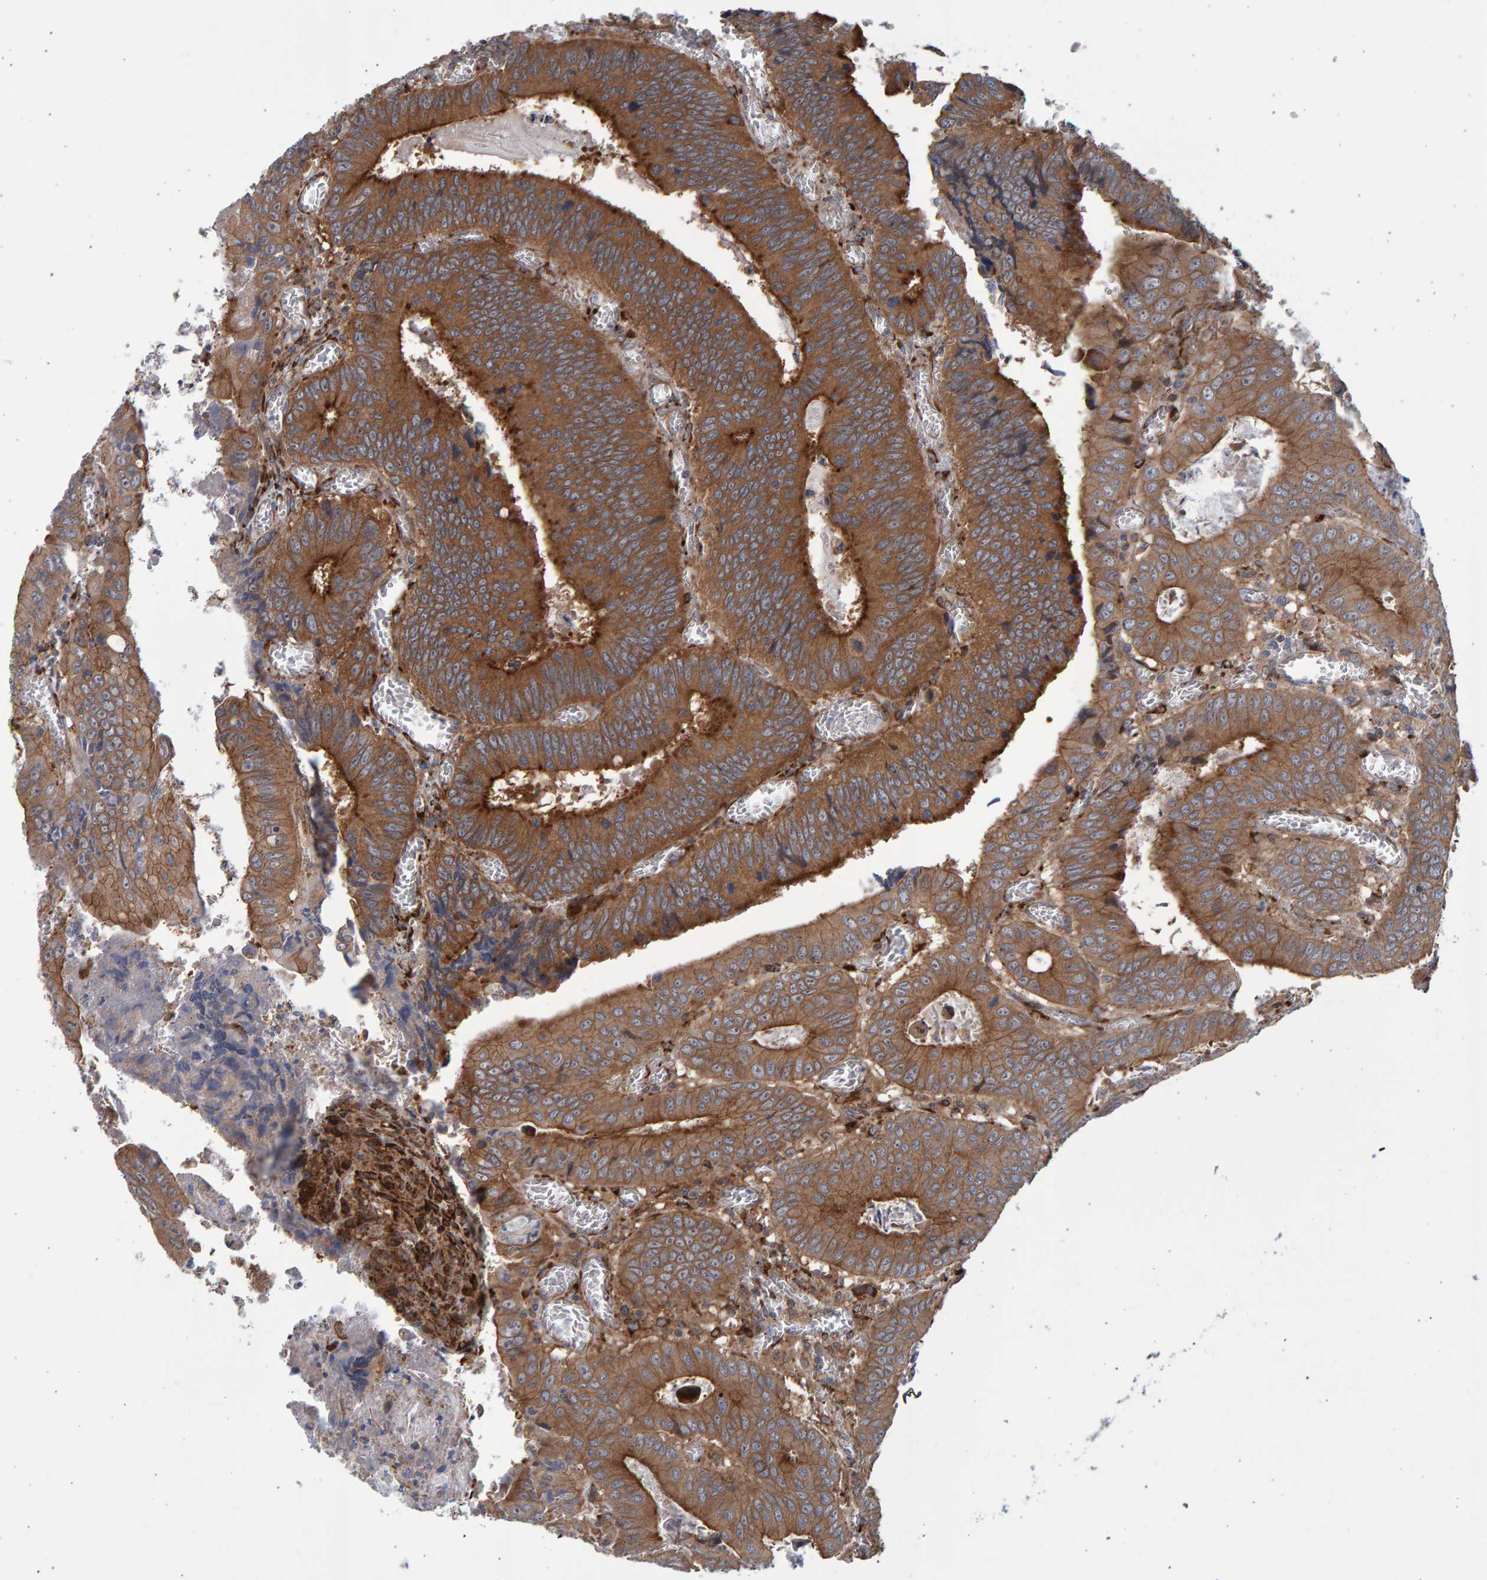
{"staining": {"intensity": "strong", "quantity": ">75%", "location": "cytoplasmic/membranous"}, "tissue": "colorectal cancer", "cell_type": "Tumor cells", "image_type": "cancer", "snomed": [{"axis": "morphology", "description": "Inflammation, NOS"}, {"axis": "morphology", "description": "Adenocarcinoma, NOS"}, {"axis": "topography", "description": "Colon"}], "caption": "The photomicrograph shows staining of colorectal adenocarcinoma, revealing strong cytoplasmic/membranous protein expression (brown color) within tumor cells. (Stains: DAB (3,3'-diaminobenzidine) in brown, nuclei in blue, Microscopy: brightfield microscopy at high magnification).", "gene": "LRBA", "patient": {"sex": "male", "age": 72}}